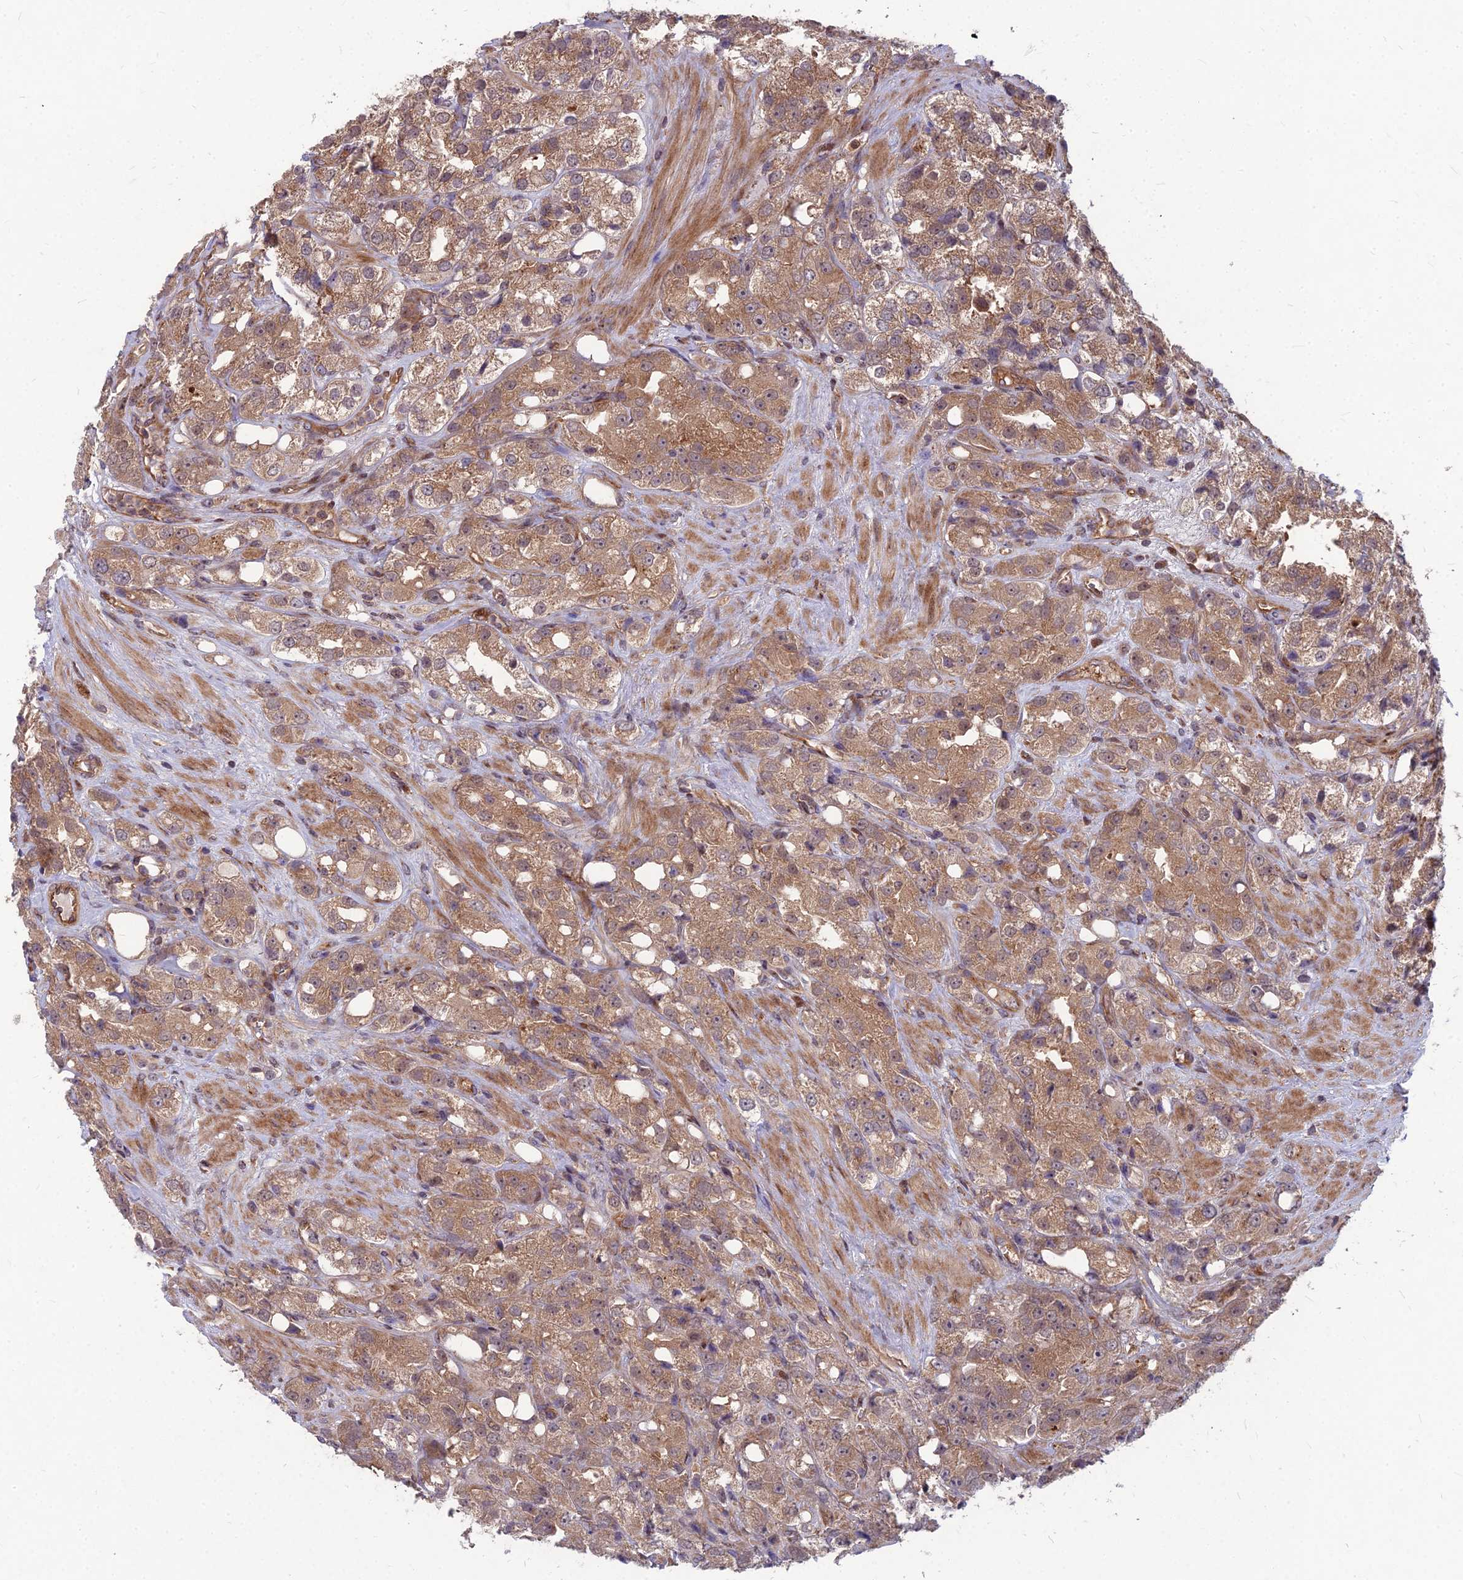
{"staining": {"intensity": "moderate", "quantity": ">75%", "location": "cytoplasmic/membranous"}, "tissue": "prostate cancer", "cell_type": "Tumor cells", "image_type": "cancer", "snomed": [{"axis": "morphology", "description": "Adenocarcinoma, NOS"}, {"axis": "topography", "description": "Prostate"}], "caption": "The micrograph exhibits immunohistochemical staining of prostate adenocarcinoma. There is moderate cytoplasmic/membranous staining is appreciated in approximately >75% of tumor cells.", "gene": "MFSD8", "patient": {"sex": "male", "age": 79}}